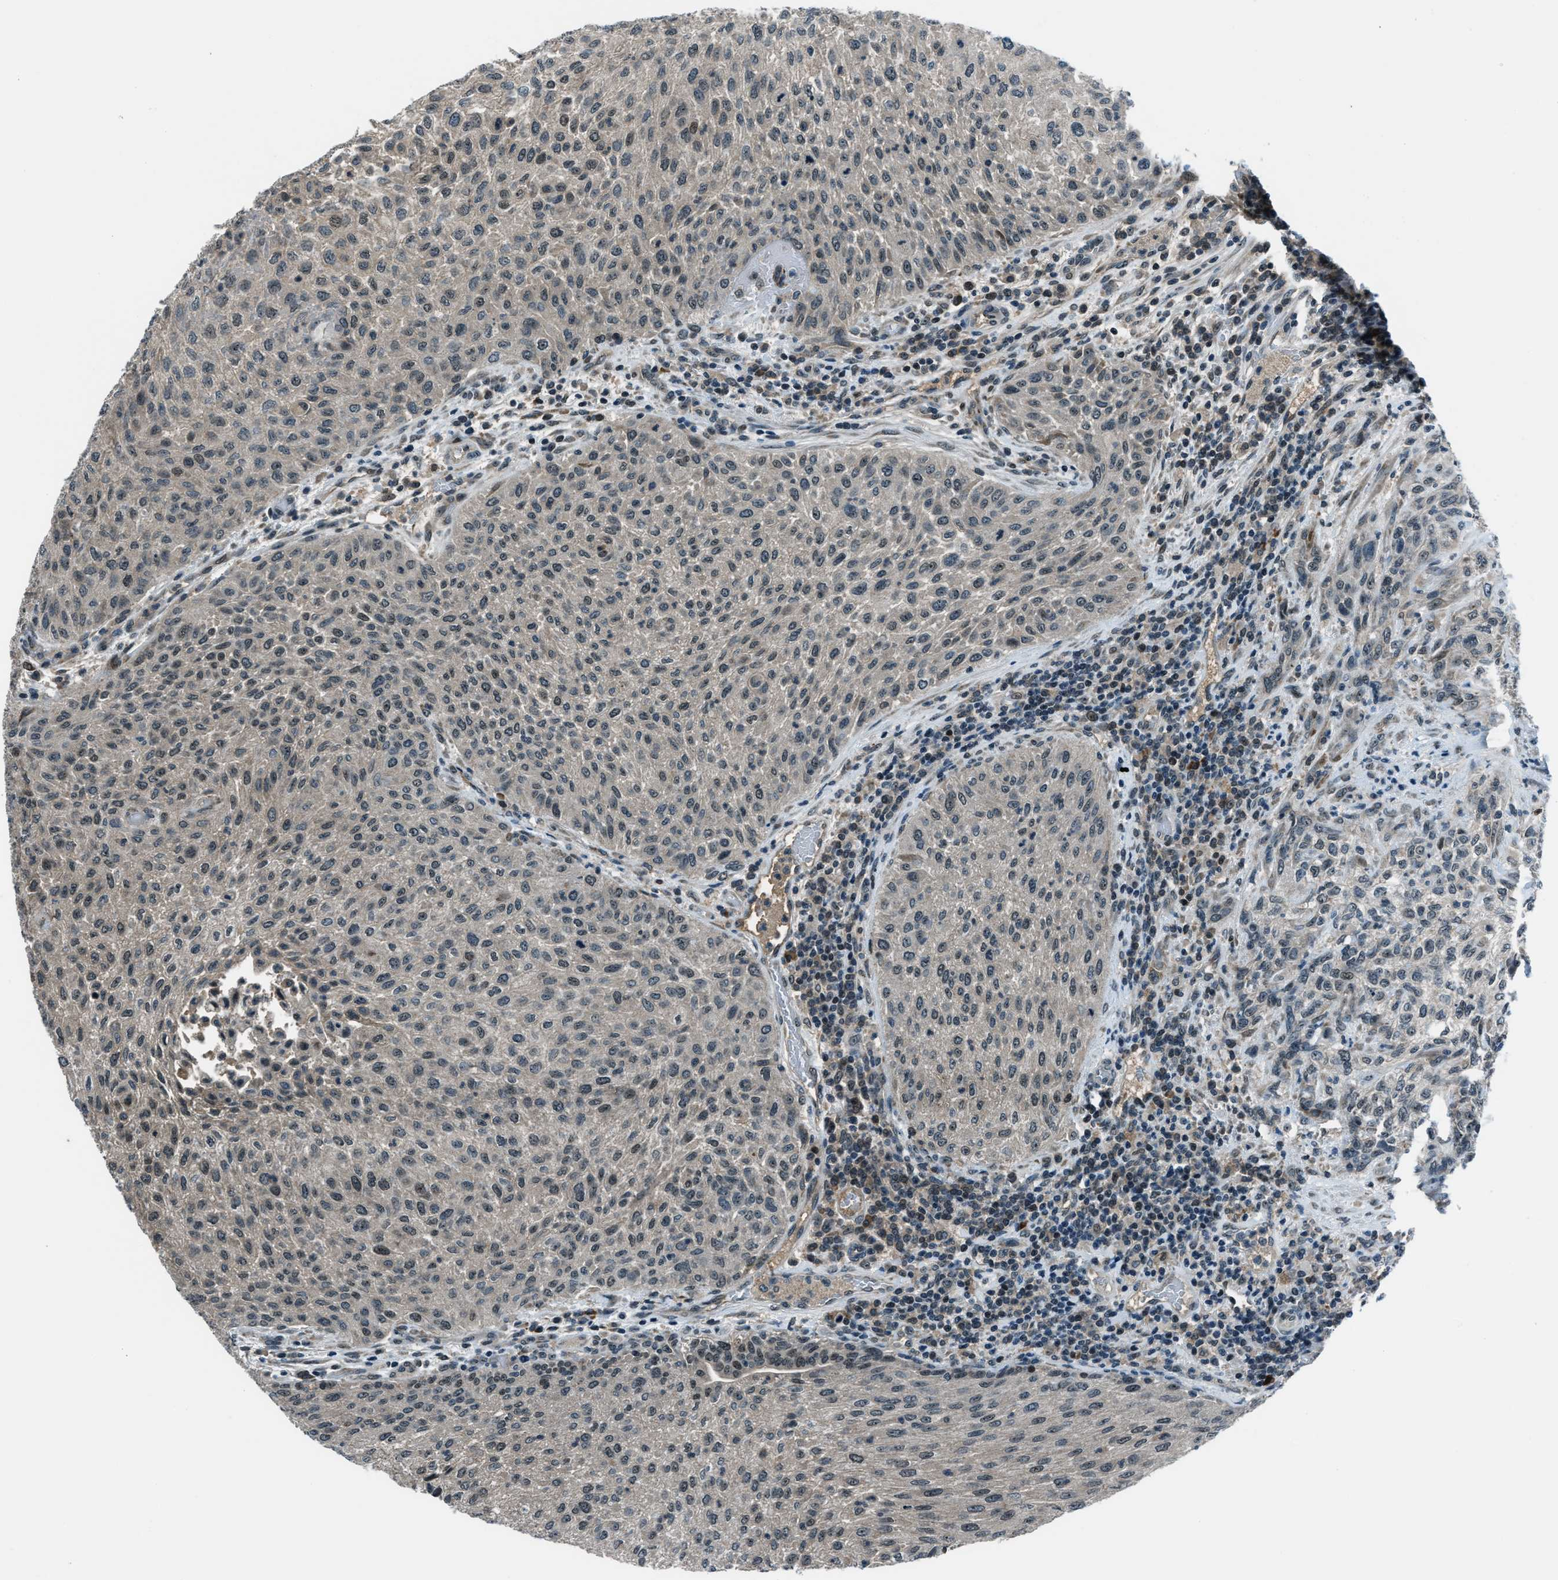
{"staining": {"intensity": "weak", "quantity": "<25%", "location": "nuclear"}, "tissue": "urothelial cancer", "cell_type": "Tumor cells", "image_type": "cancer", "snomed": [{"axis": "morphology", "description": "Urothelial carcinoma, Low grade"}, {"axis": "morphology", "description": "Urothelial carcinoma, High grade"}, {"axis": "topography", "description": "Urinary bladder"}], "caption": "There is no significant expression in tumor cells of urothelial carcinoma (high-grade).", "gene": "ACTL9", "patient": {"sex": "male", "age": 35}}